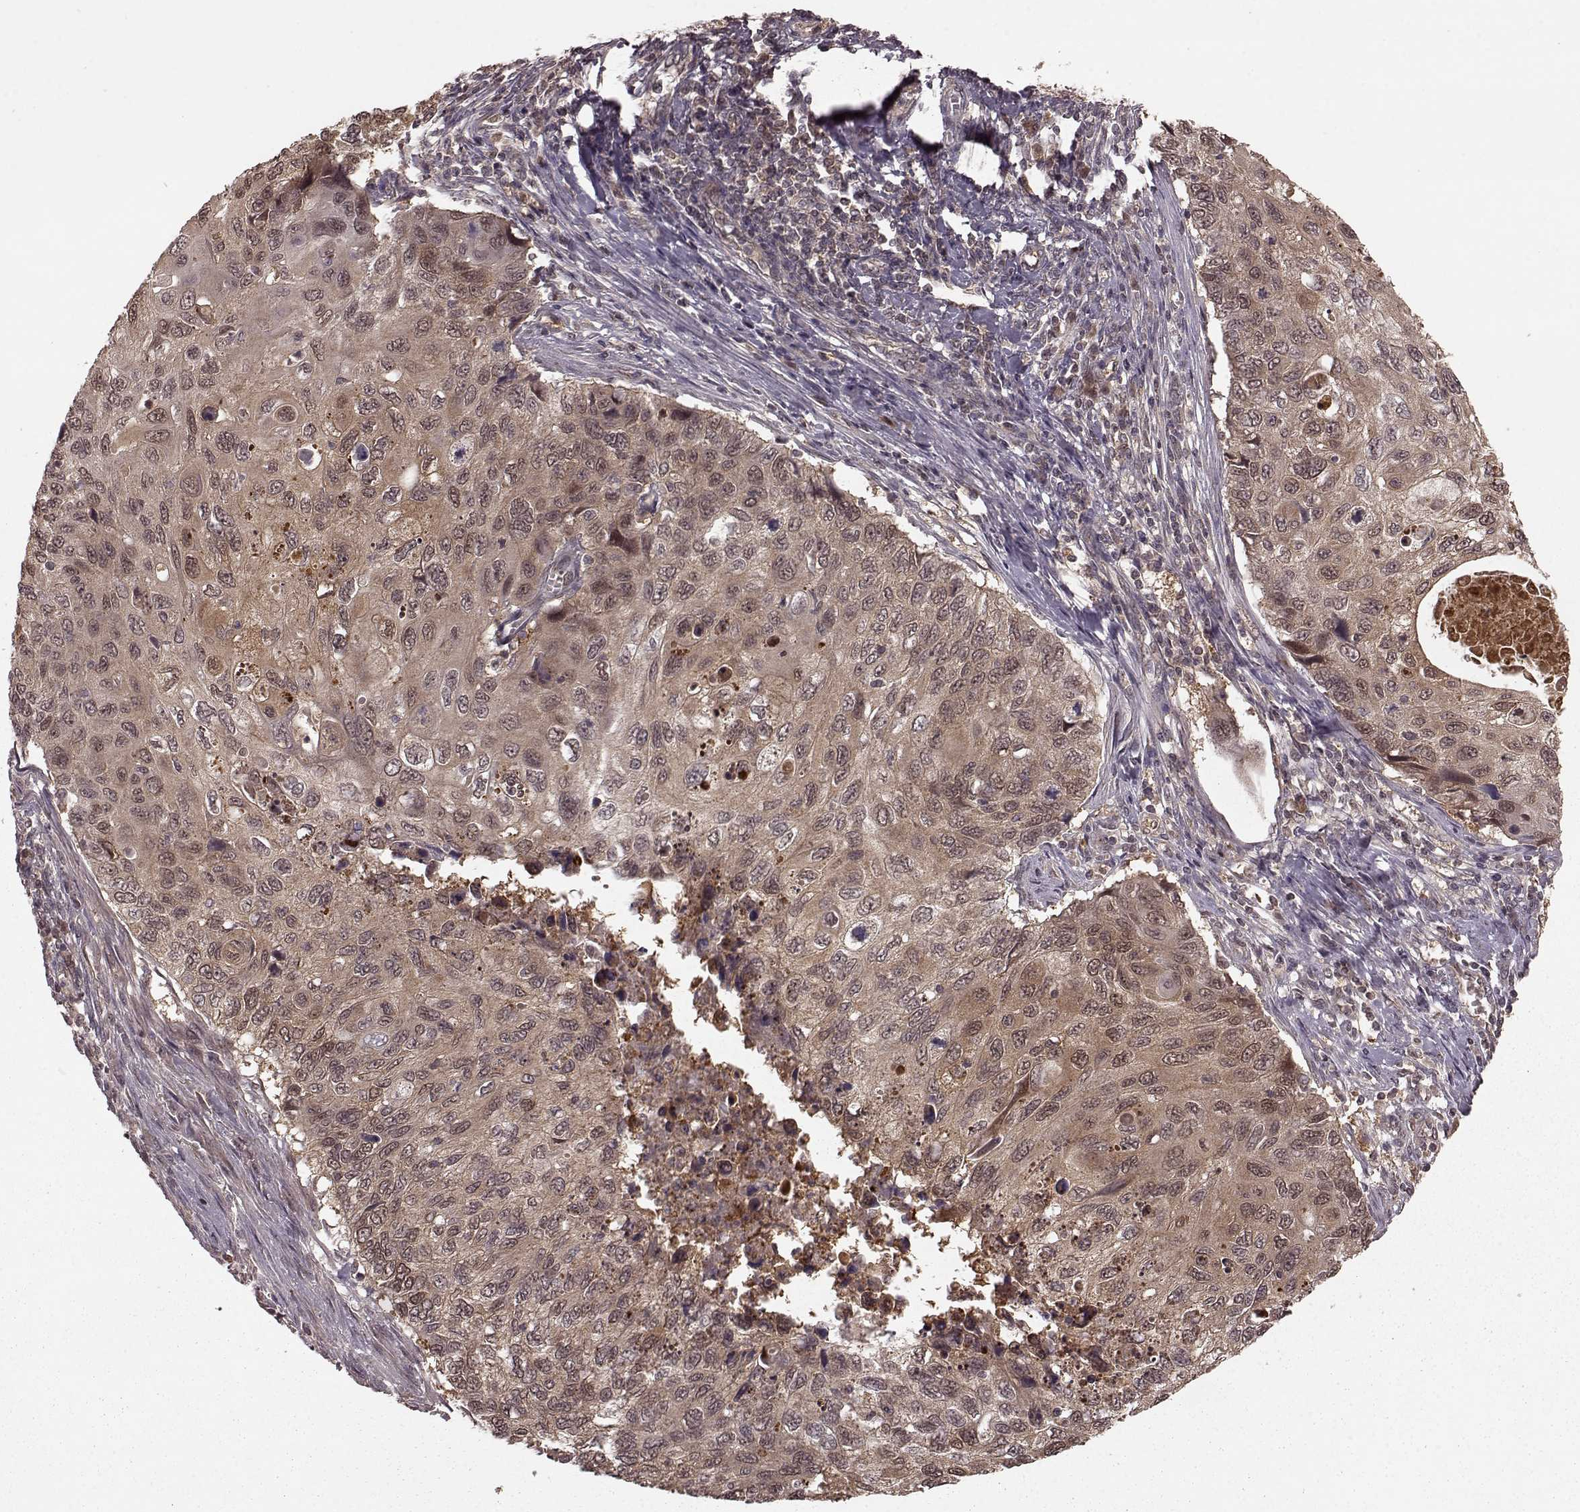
{"staining": {"intensity": "weak", "quantity": ">75%", "location": "cytoplasmic/membranous,nuclear"}, "tissue": "cervical cancer", "cell_type": "Tumor cells", "image_type": "cancer", "snomed": [{"axis": "morphology", "description": "Squamous cell carcinoma, NOS"}, {"axis": "topography", "description": "Cervix"}], "caption": "This is an image of immunohistochemistry staining of cervical squamous cell carcinoma, which shows weak staining in the cytoplasmic/membranous and nuclear of tumor cells.", "gene": "GSS", "patient": {"sex": "female", "age": 70}}